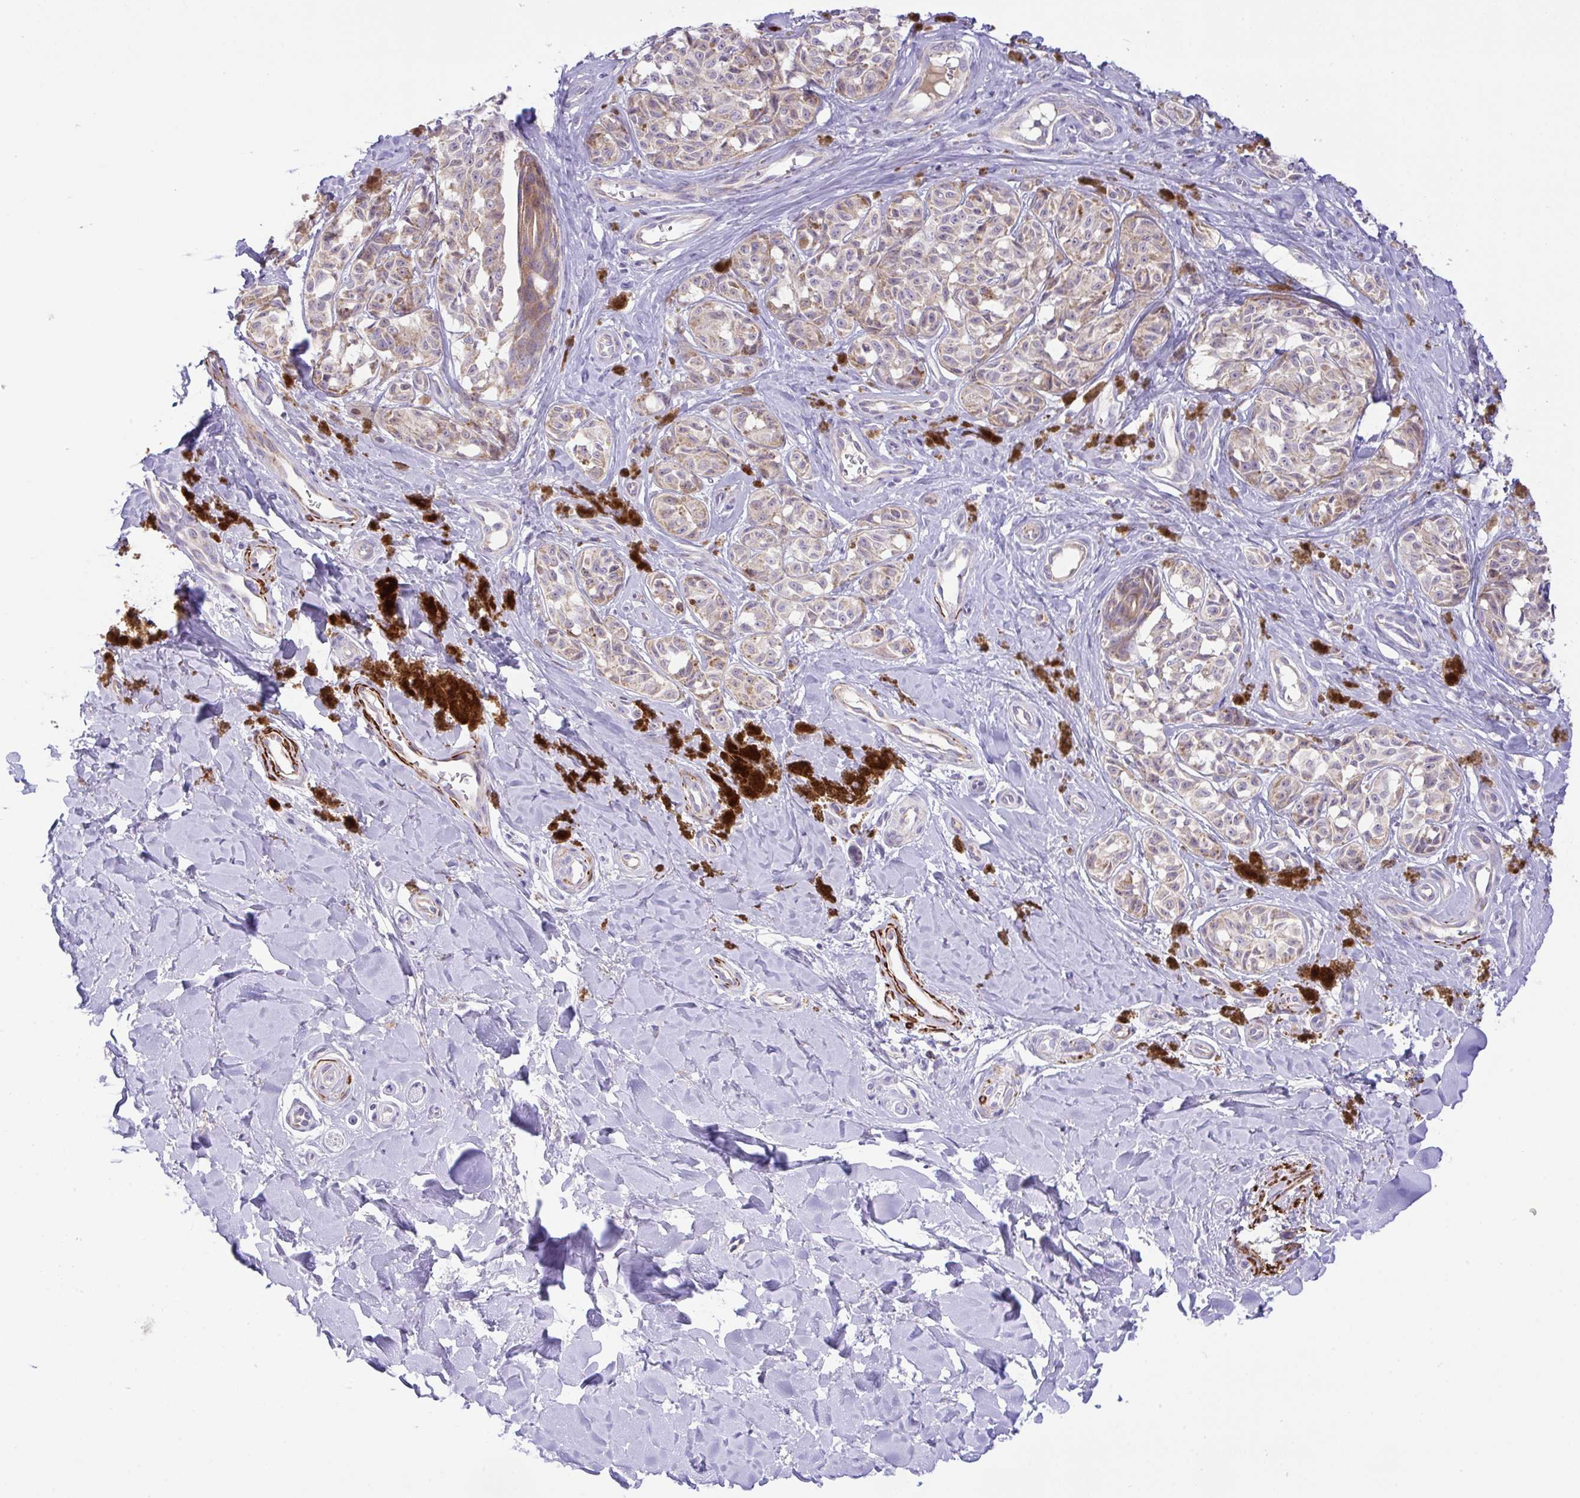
{"staining": {"intensity": "weak", "quantity": "25%-75%", "location": "cytoplasmic/membranous"}, "tissue": "melanoma", "cell_type": "Tumor cells", "image_type": "cancer", "snomed": [{"axis": "morphology", "description": "Malignant melanoma, NOS"}, {"axis": "topography", "description": "Skin"}], "caption": "Malignant melanoma stained with DAB IHC reveals low levels of weak cytoplasmic/membranous expression in approximately 25%-75% of tumor cells.", "gene": "CHDH", "patient": {"sex": "female", "age": 65}}